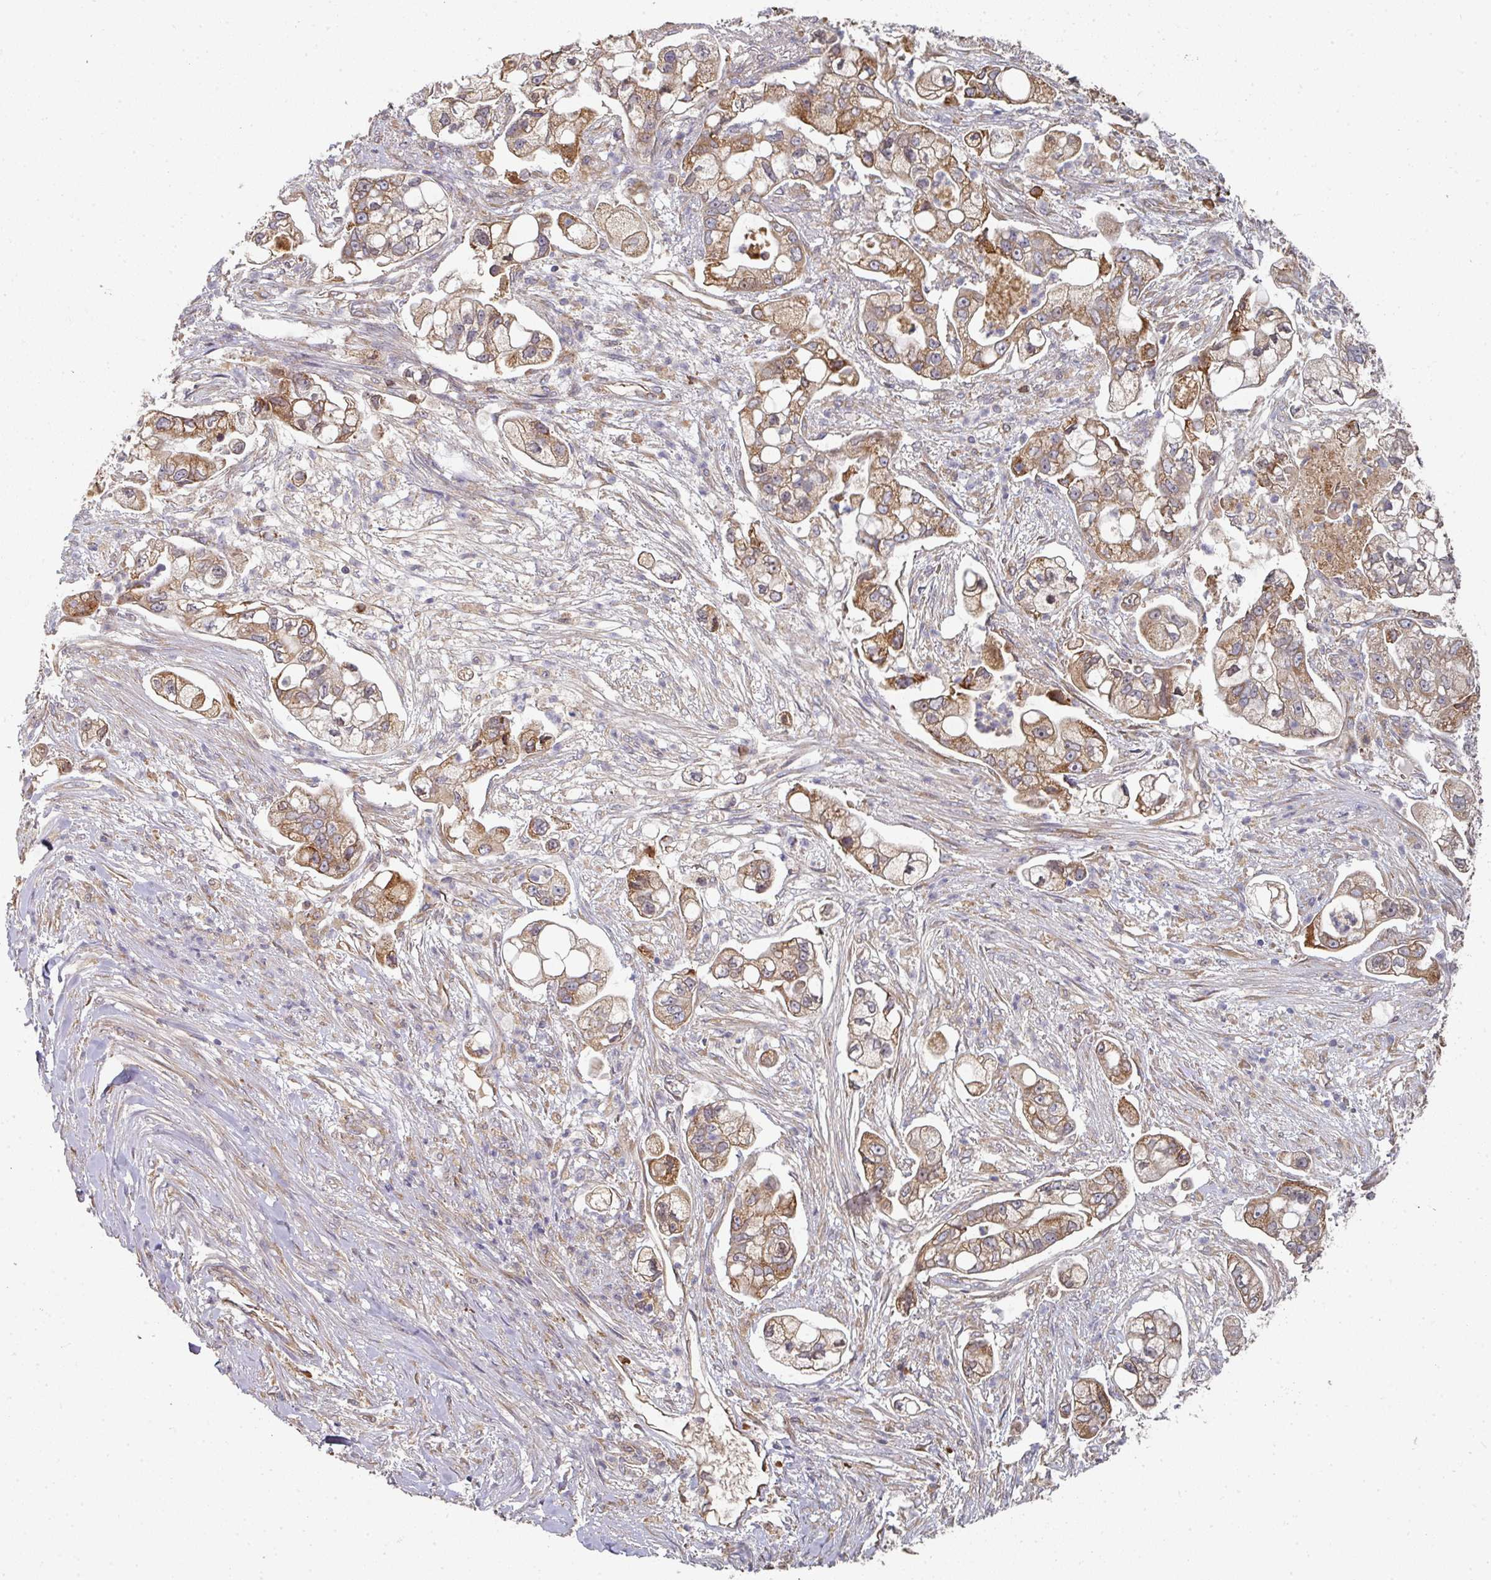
{"staining": {"intensity": "moderate", "quantity": ">75%", "location": "cytoplasmic/membranous"}, "tissue": "pancreatic cancer", "cell_type": "Tumor cells", "image_type": "cancer", "snomed": [{"axis": "morphology", "description": "Adenocarcinoma, NOS"}, {"axis": "topography", "description": "Pancreas"}], "caption": "Immunohistochemistry image of adenocarcinoma (pancreatic) stained for a protein (brown), which displays medium levels of moderate cytoplasmic/membranous positivity in approximately >75% of tumor cells.", "gene": "EDEM2", "patient": {"sex": "female", "age": 69}}